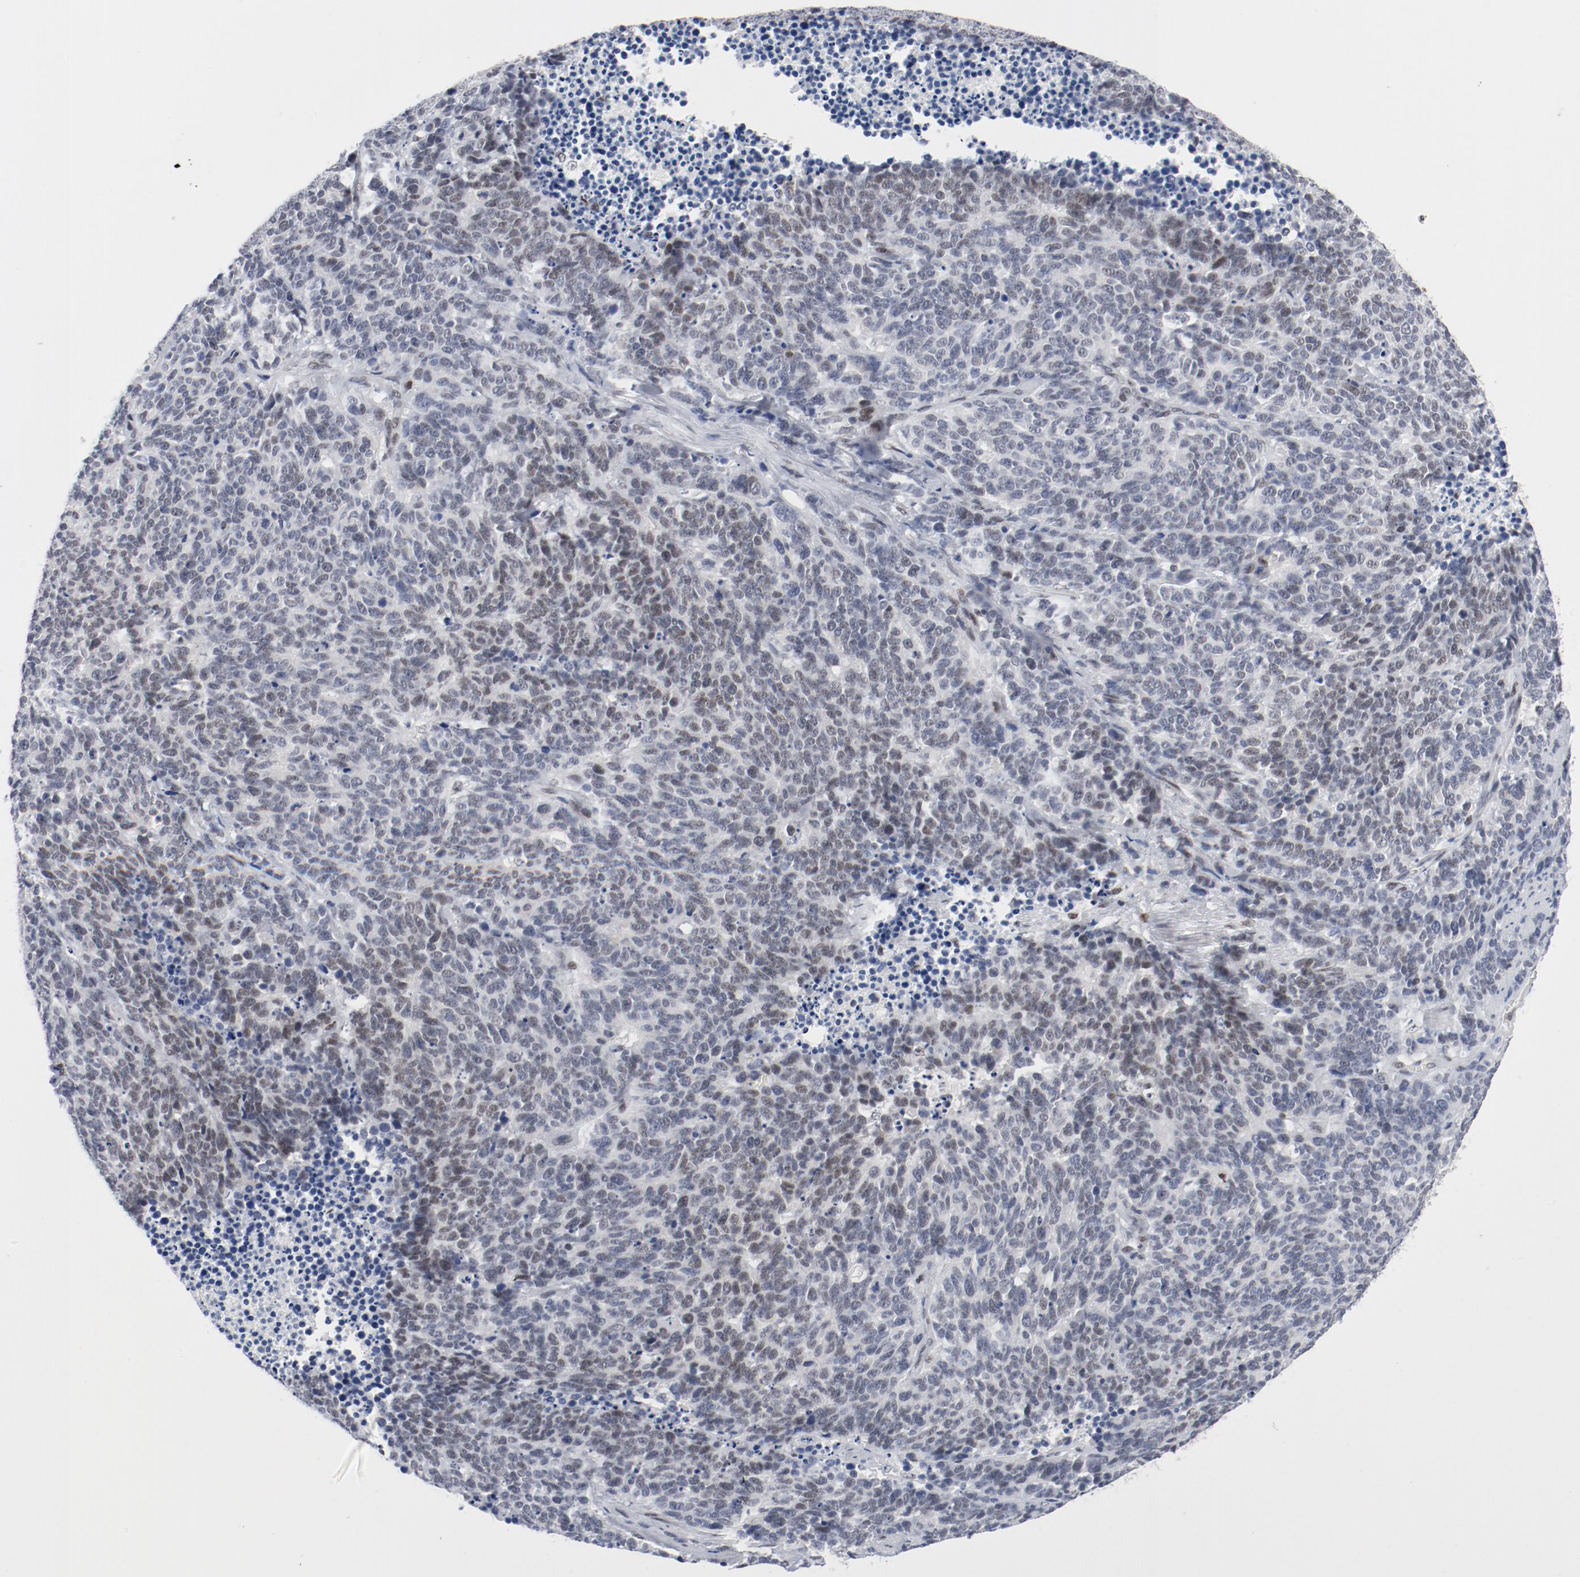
{"staining": {"intensity": "weak", "quantity": "25%-75%", "location": "nuclear"}, "tissue": "lung cancer", "cell_type": "Tumor cells", "image_type": "cancer", "snomed": [{"axis": "morphology", "description": "Neoplasm, malignant, NOS"}, {"axis": "topography", "description": "Lung"}], "caption": "This micrograph reveals lung neoplasm (malignant) stained with immunohistochemistry (IHC) to label a protein in brown. The nuclear of tumor cells show weak positivity for the protein. Nuclei are counter-stained blue.", "gene": "ARNT", "patient": {"sex": "female", "age": 58}}